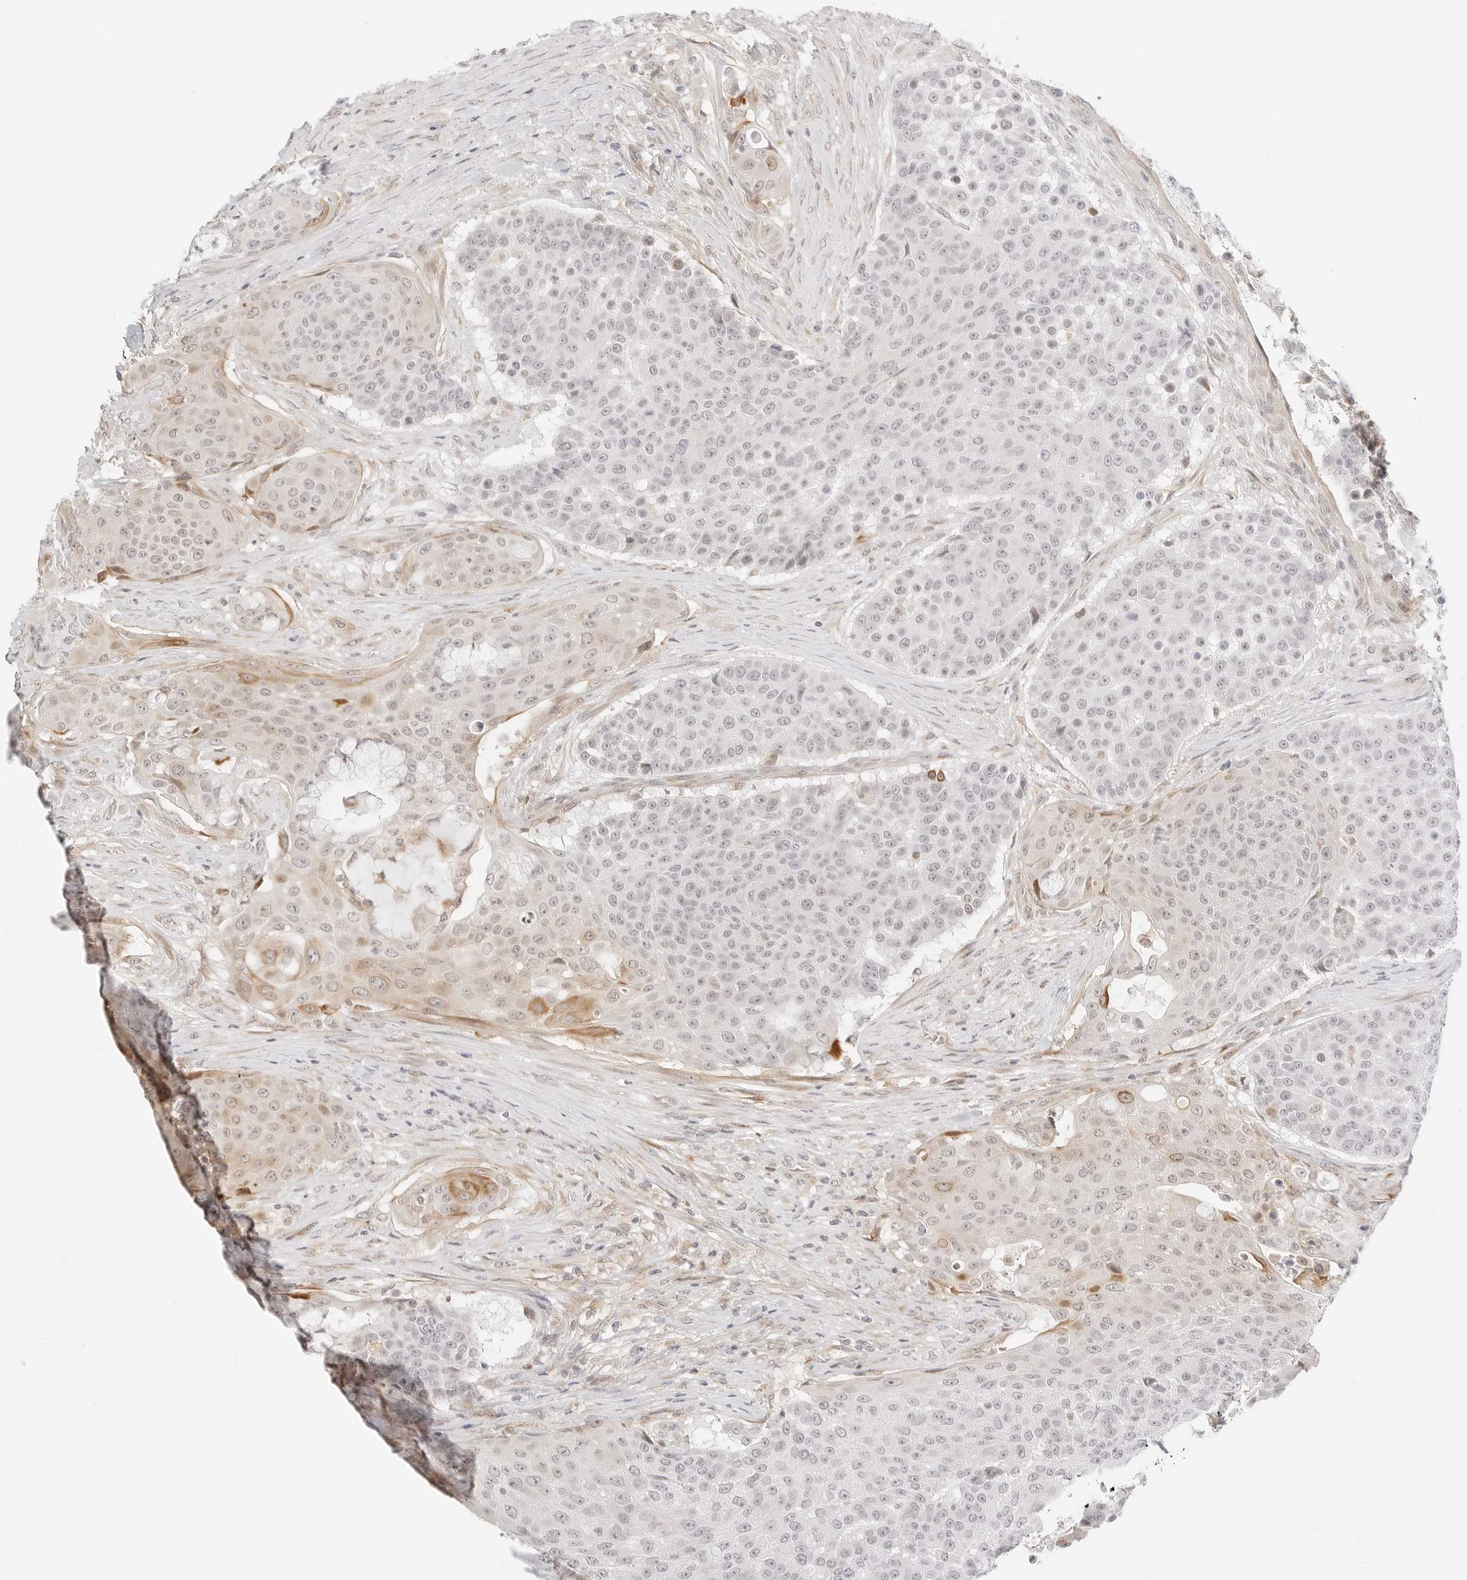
{"staining": {"intensity": "weak", "quantity": "25%-75%", "location": "cytoplasmic/membranous,nuclear"}, "tissue": "urothelial cancer", "cell_type": "Tumor cells", "image_type": "cancer", "snomed": [{"axis": "morphology", "description": "Urothelial carcinoma, High grade"}, {"axis": "topography", "description": "Urinary bladder"}], "caption": "This is a histology image of immunohistochemistry staining of urothelial carcinoma (high-grade), which shows weak expression in the cytoplasmic/membranous and nuclear of tumor cells.", "gene": "TEKT2", "patient": {"sex": "female", "age": 63}}